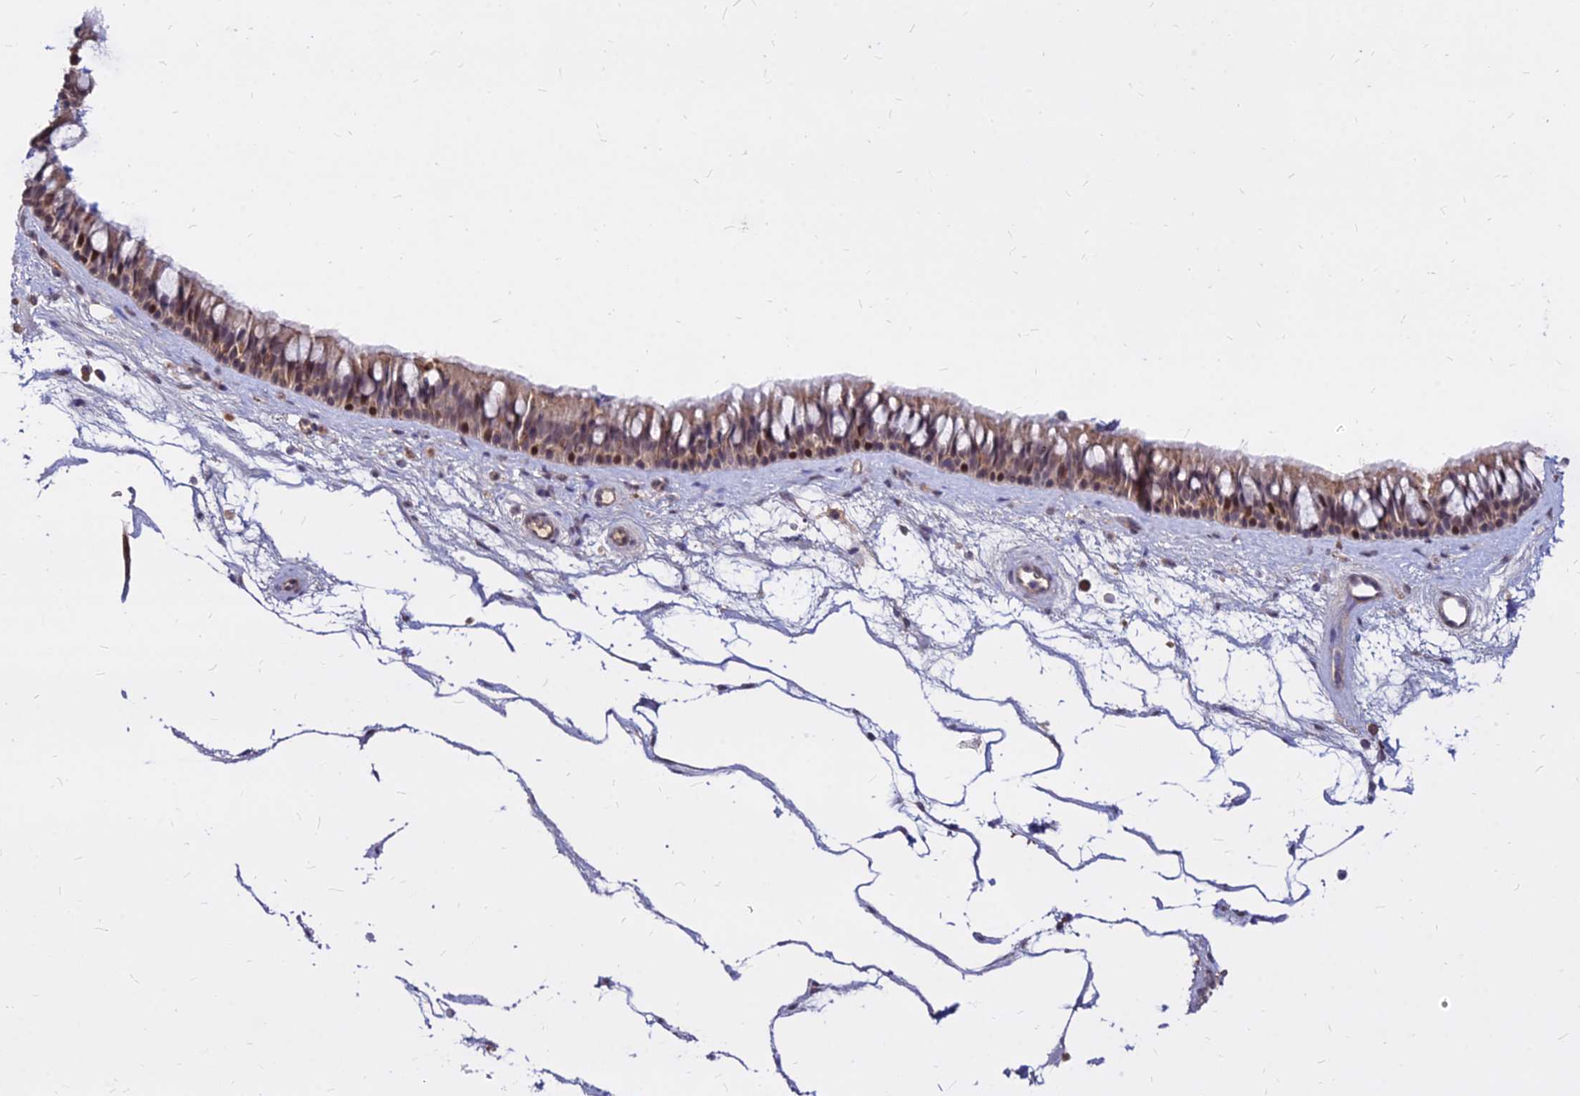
{"staining": {"intensity": "moderate", "quantity": ">75%", "location": "cytoplasmic/membranous,nuclear"}, "tissue": "nasopharynx", "cell_type": "Respiratory epithelial cells", "image_type": "normal", "snomed": [{"axis": "morphology", "description": "Normal tissue, NOS"}, {"axis": "topography", "description": "Nasopharynx"}], "caption": "The immunohistochemical stain shows moderate cytoplasmic/membranous,nuclear expression in respiratory epithelial cells of unremarkable nasopharynx. Ihc stains the protein in brown and the nuclei are stained blue.", "gene": "C11orf68", "patient": {"sex": "male", "age": 64}}